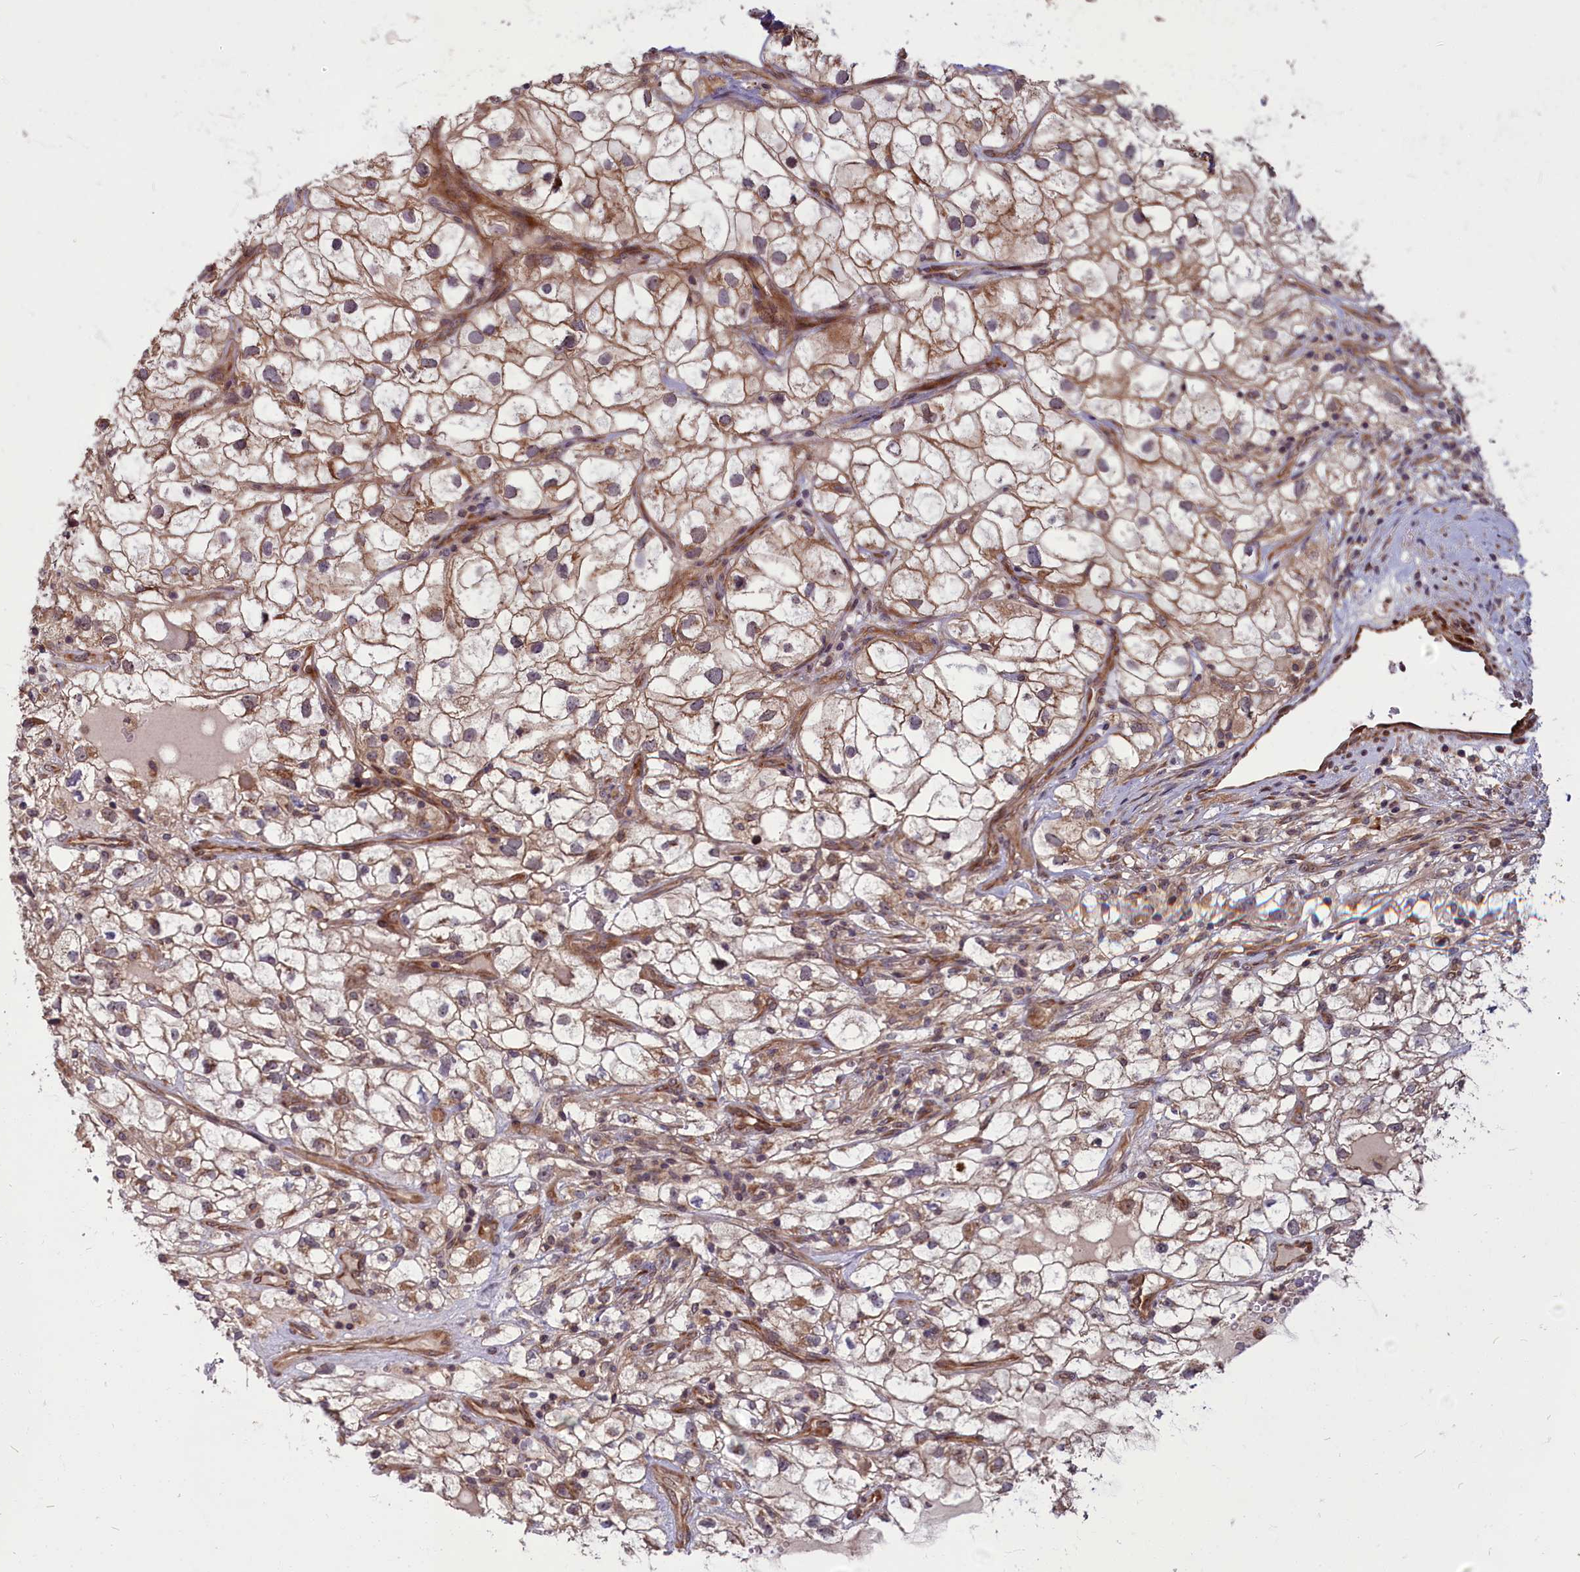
{"staining": {"intensity": "weak", "quantity": "25%-75%", "location": "cytoplasmic/membranous"}, "tissue": "renal cancer", "cell_type": "Tumor cells", "image_type": "cancer", "snomed": [{"axis": "morphology", "description": "Adenocarcinoma, NOS"}, {"axis": "topography", "description": "Kidney"}], "caption": "Tumor cells reveal low levels of weak cytoplasmic/membranous positivity in approximately 25%-75% of cells in human renal adenocarcinoma.", "gene": "MYCBP", "patient": {"sex": "male", "age": 59}}